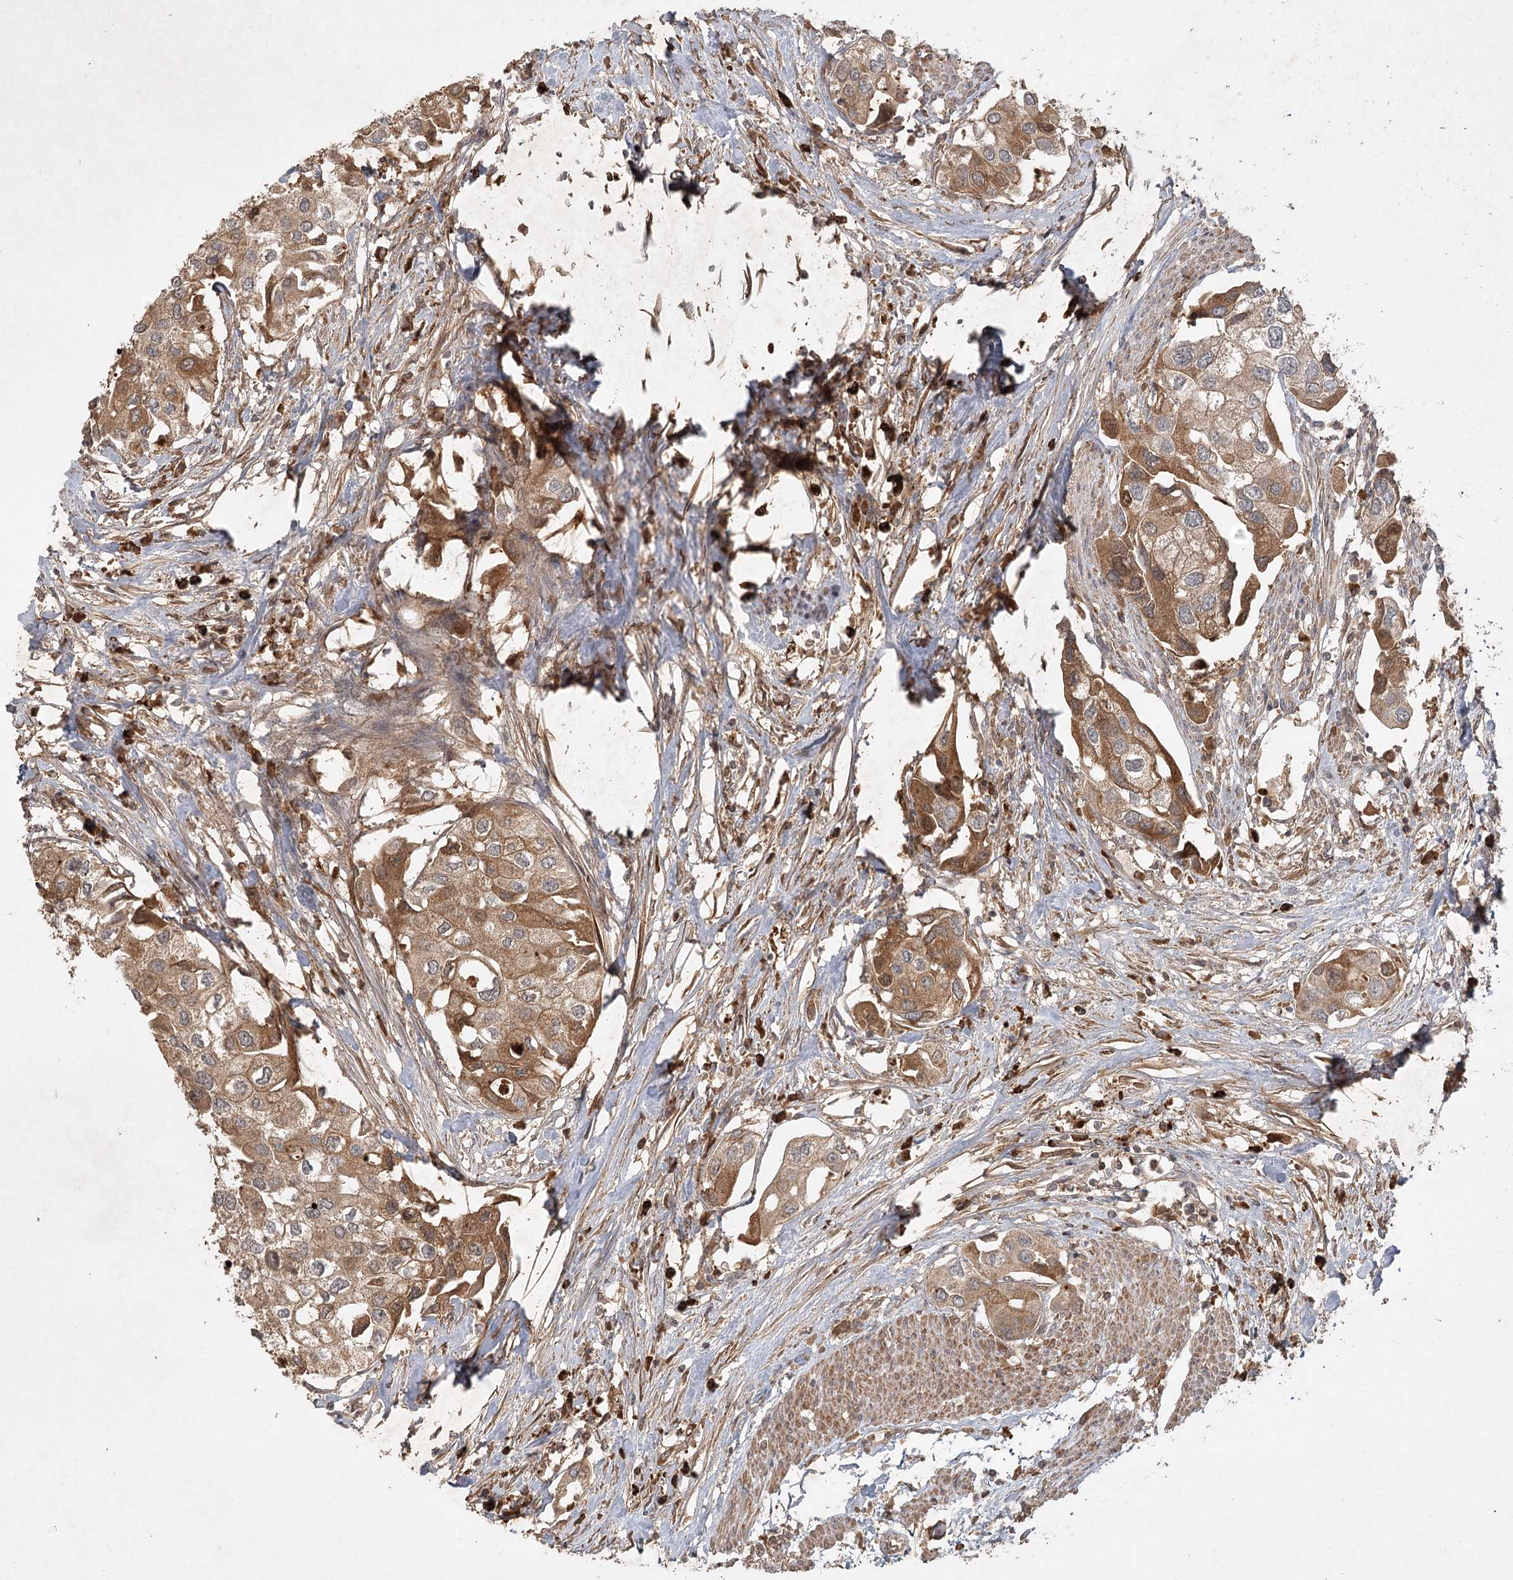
{"staining": {"intensity": "moderate", "quantity": "25%-75%", "location": "cytoplasmic/membranous"}, "tissue": "urothelial cancer", "cell_type": "Tumor cells", "image_type": "cancer", "snomed": [{"axis": "morphology", "description": "Urothelial carcinoma, High grade"}, {"axis": "topography", "description": "Urinary bladder"}], "caption": "A brown stain highlights moderate cytoplasmic/membranous positivity of a protein in urothelial cancer tumor cells. Immunohistochemistry stains the protein in brown and the nuclei are stained blue.", "gene": "ARL13A", "patient": {"sex": "male", "age": 64}}